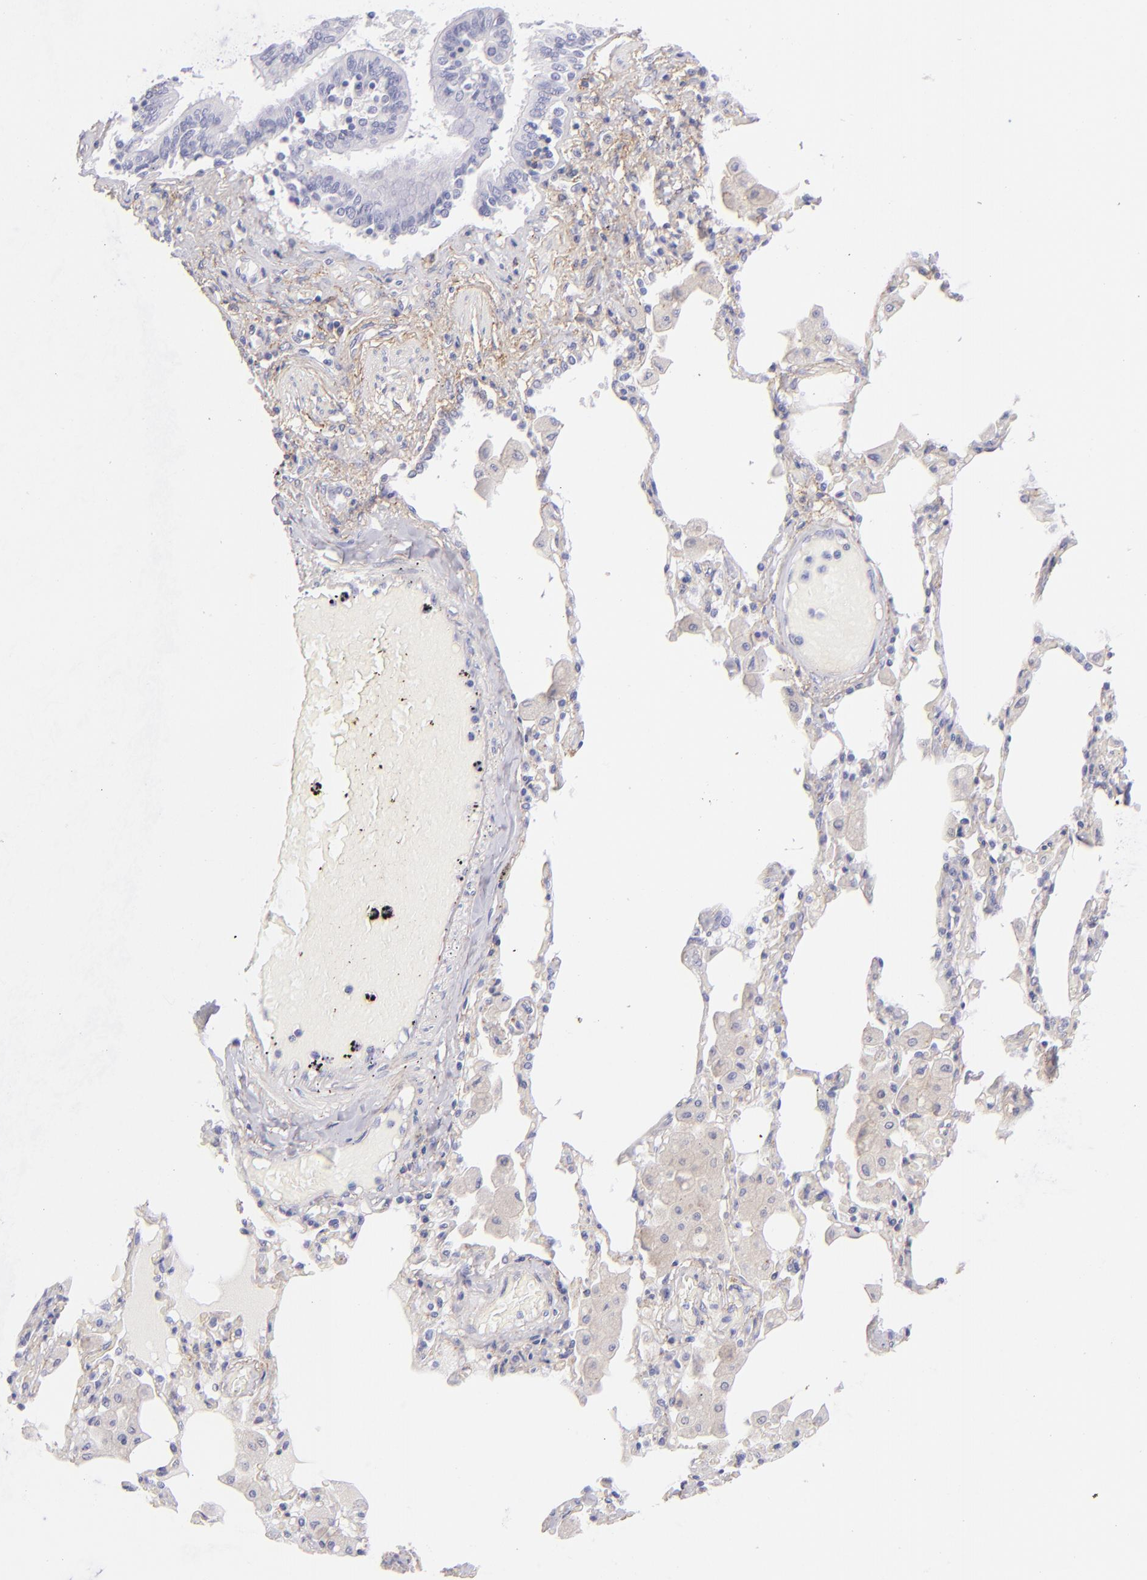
{"staining": {"intensity": "negative", "quantity": "none", "location": "none"}, "tissue": "bronchus", "cell_type": "Respiratory epithelial cells", "image_type": "normal", "snomed": [{"axis": "morphology", "description": "Normal tissue, NOS"}, {"axis": "morphology", "description": "Squamous cell carcinoma, NOS"}, {"axis": "topography", "description": "Bronchus"}, {"axis": "topography", "description": "Lung"}], "caption": "Normal bronchus was stained to show a protein in brown. There is no significant staining in respiratory epithelial cells. Brightfield microscopy of IHC stained with DAB (3,3'-diaminobenzidine) (brown) and hematoxylin (blue), captured at high magnification.", "gene": "CD81", "patient": {"sex": "female", "age": 47}}